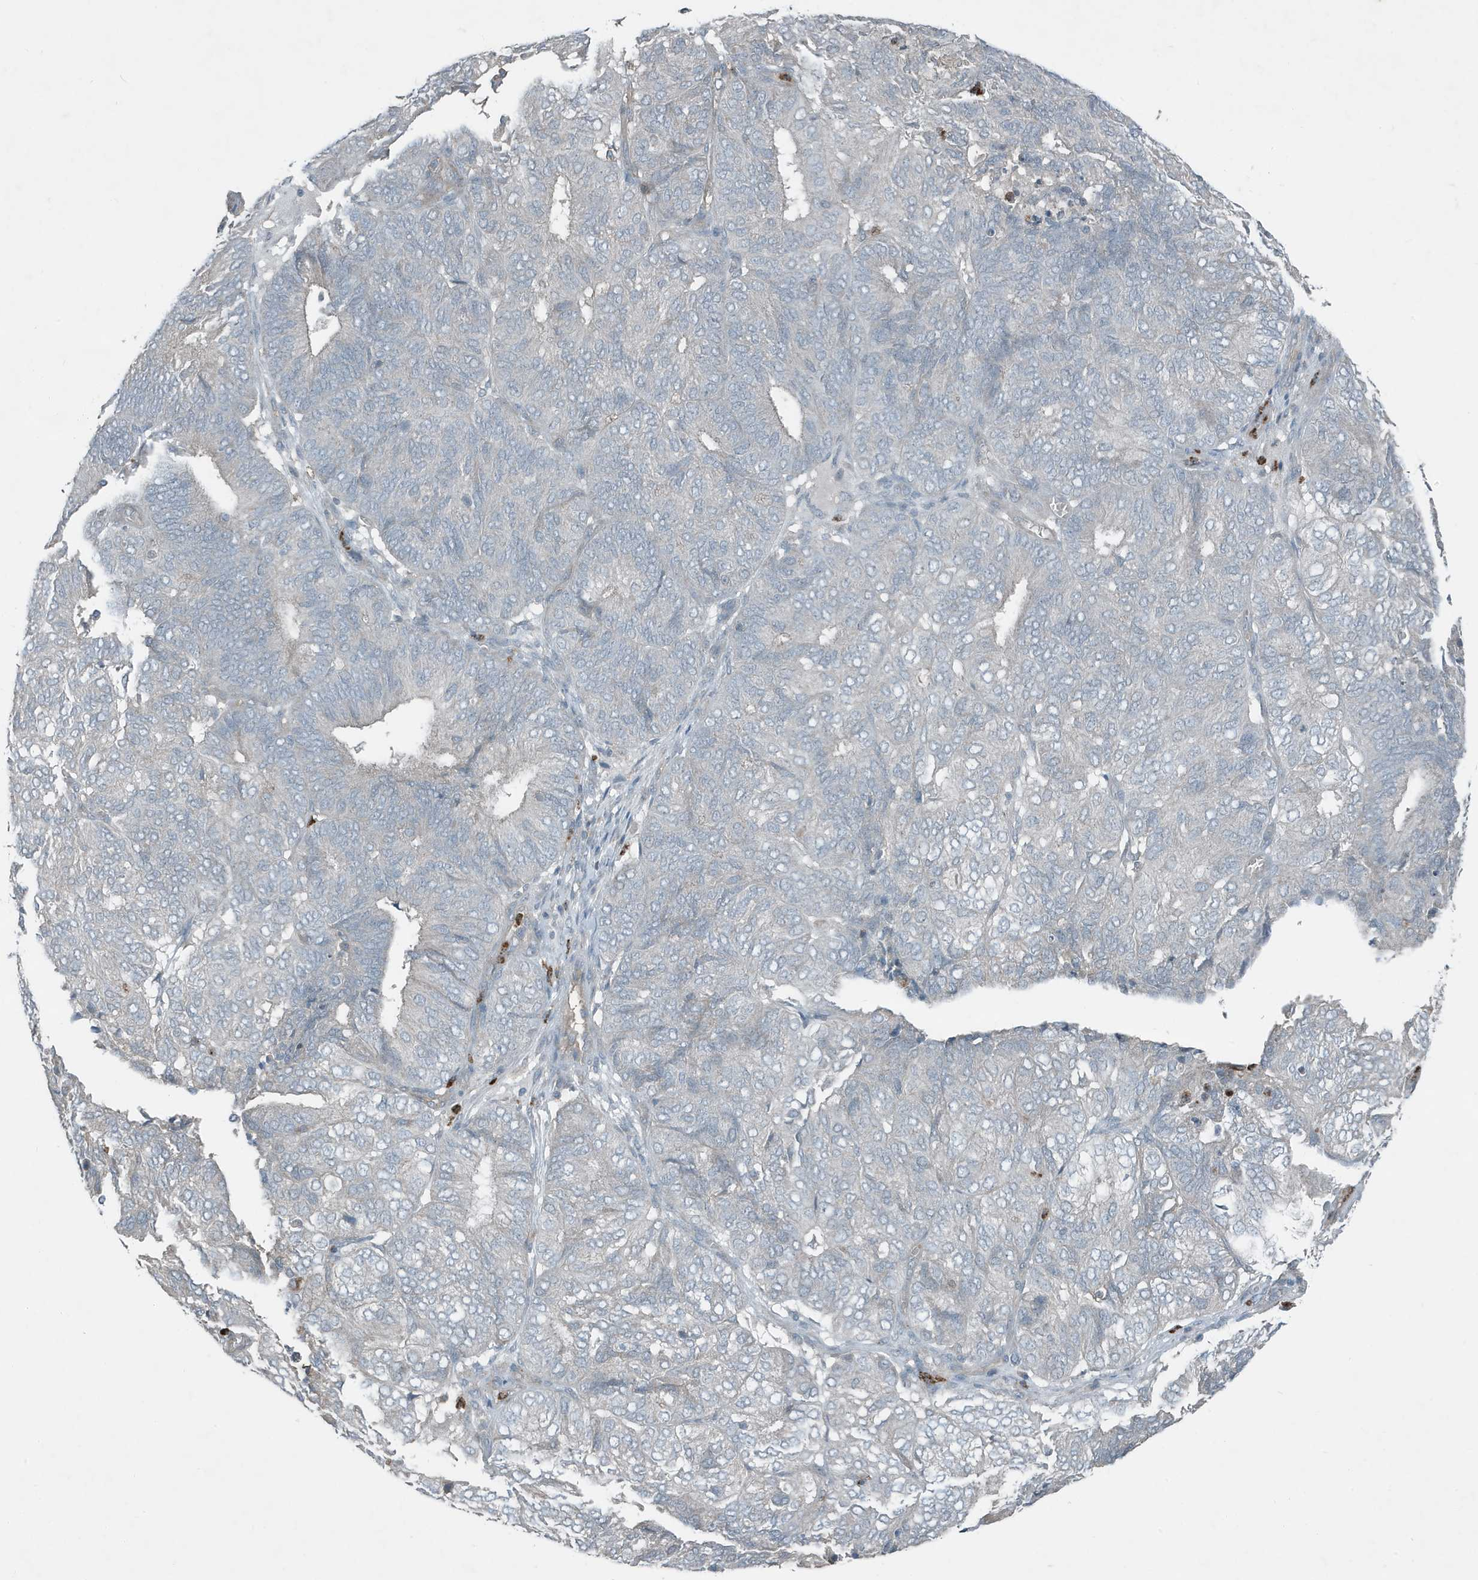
{"staining": {"intensity": "negative", "quantity": "none", "location": "none"}, "tissue": "endometrial cancer", "cell_type": "Tumor cells", "image_type": "cancer", "snomed": [{"axis": "morphology", "description": "Adenocarcinoma, NOS"}, {"axis": "topography", "description": "Uterus"}], "caption": "A micrograph of endometrial adenocarcinoma stained for a protein displays no brown staining in tumor cells.", "gene": "DAPP1", "patient": {"sex": "female", "age": 60}}